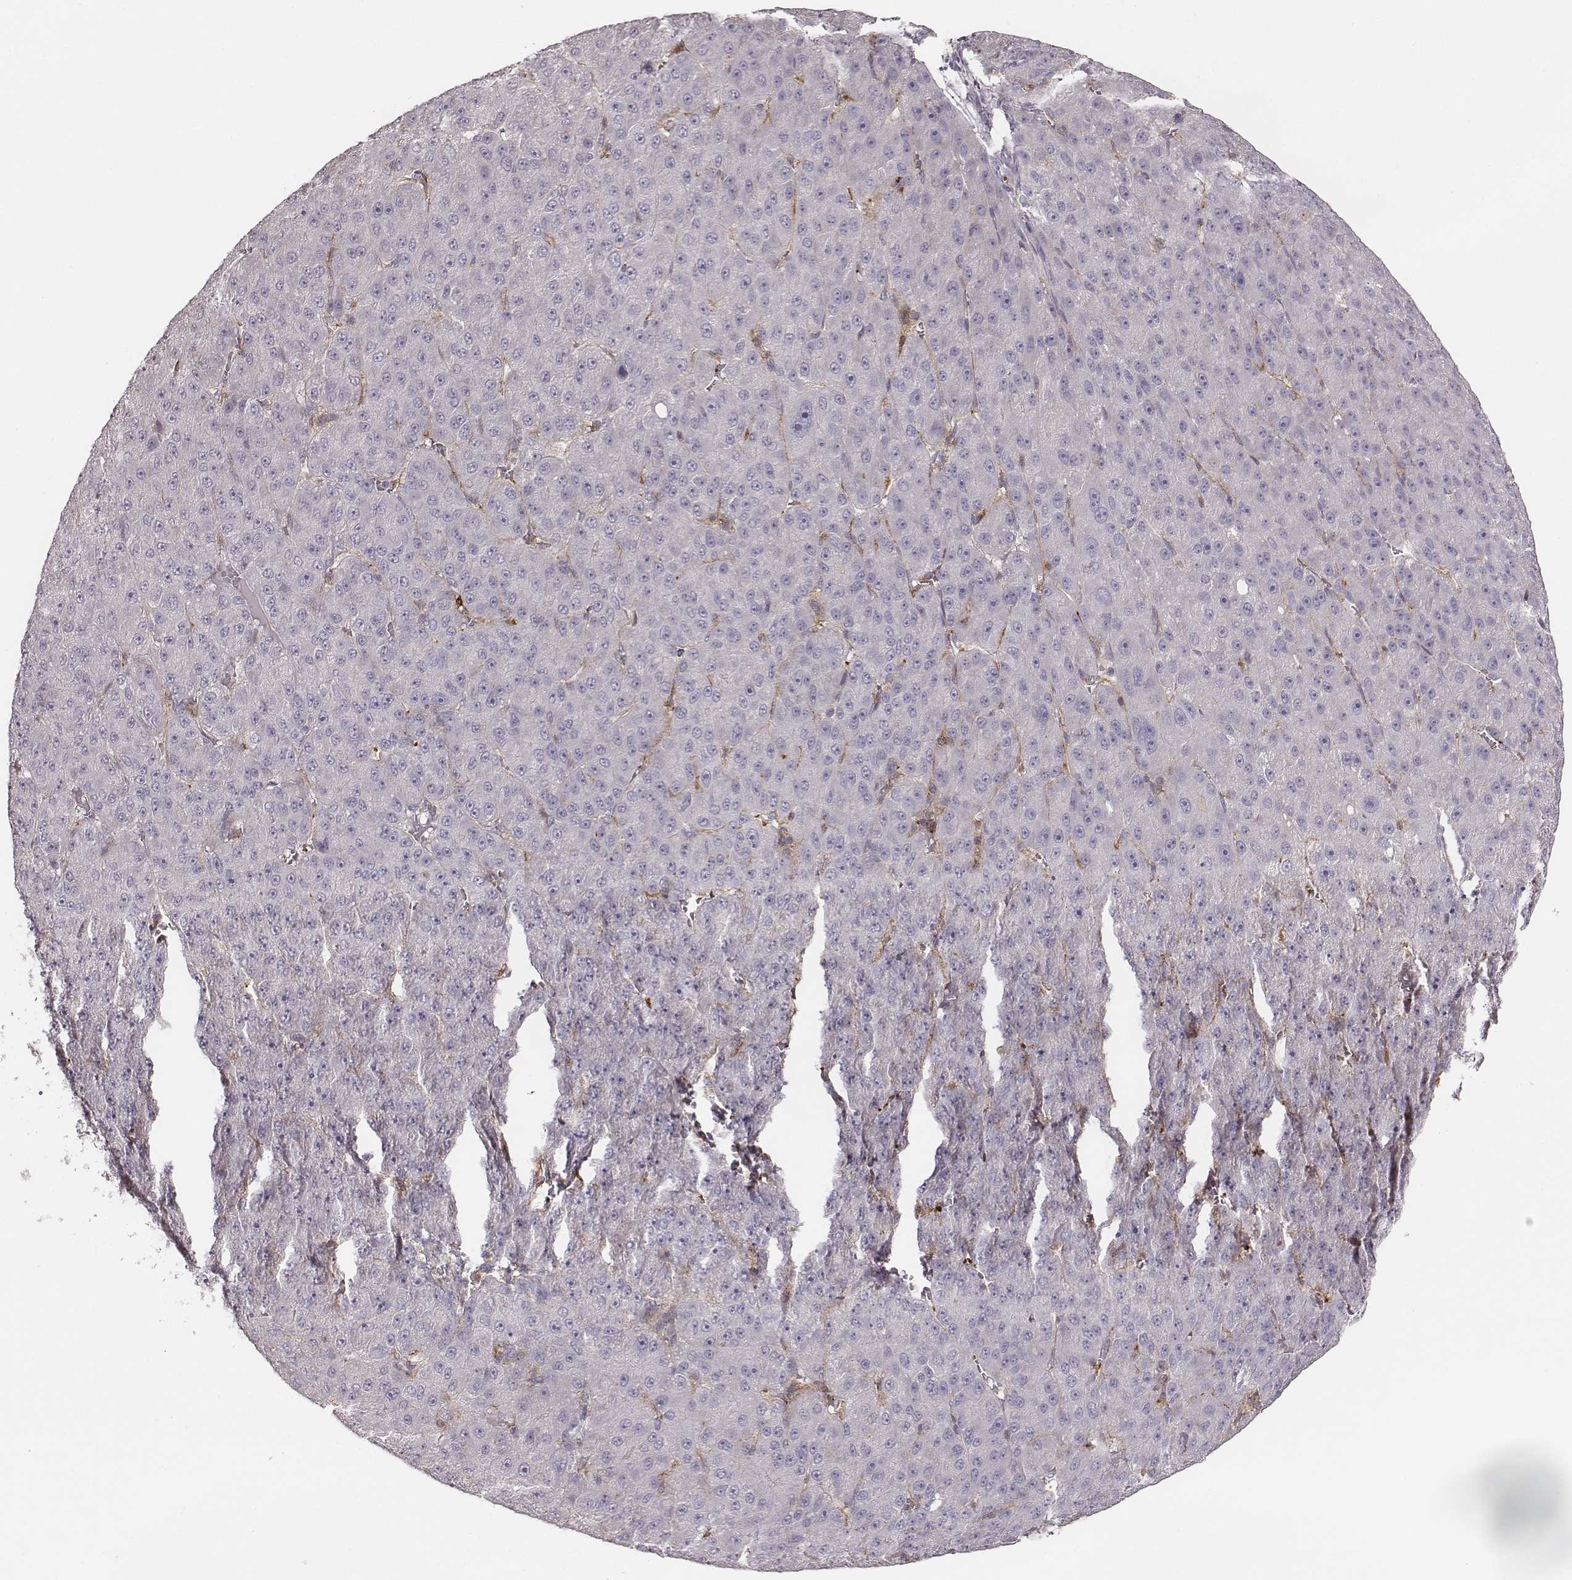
{"staining": {"intensity": "negative", "quantity": "none", "location": "none"}, "tissue": "liver cancer", "cell_type": "Tumor cells", "image_type": "cancer", "snomed": [{"axis": "morphology", "description": "Carcinoma, Hepatocellular, NOS"}, {"axis": "topography", "description": "Liver"}], "caption": "Immunohistochemical staining of human liver hepatocellular carcinoma exhibits no significant positivity in tumor cells.", "gene": "ZYX", "patient": {"sex": "male", "age": 67}}